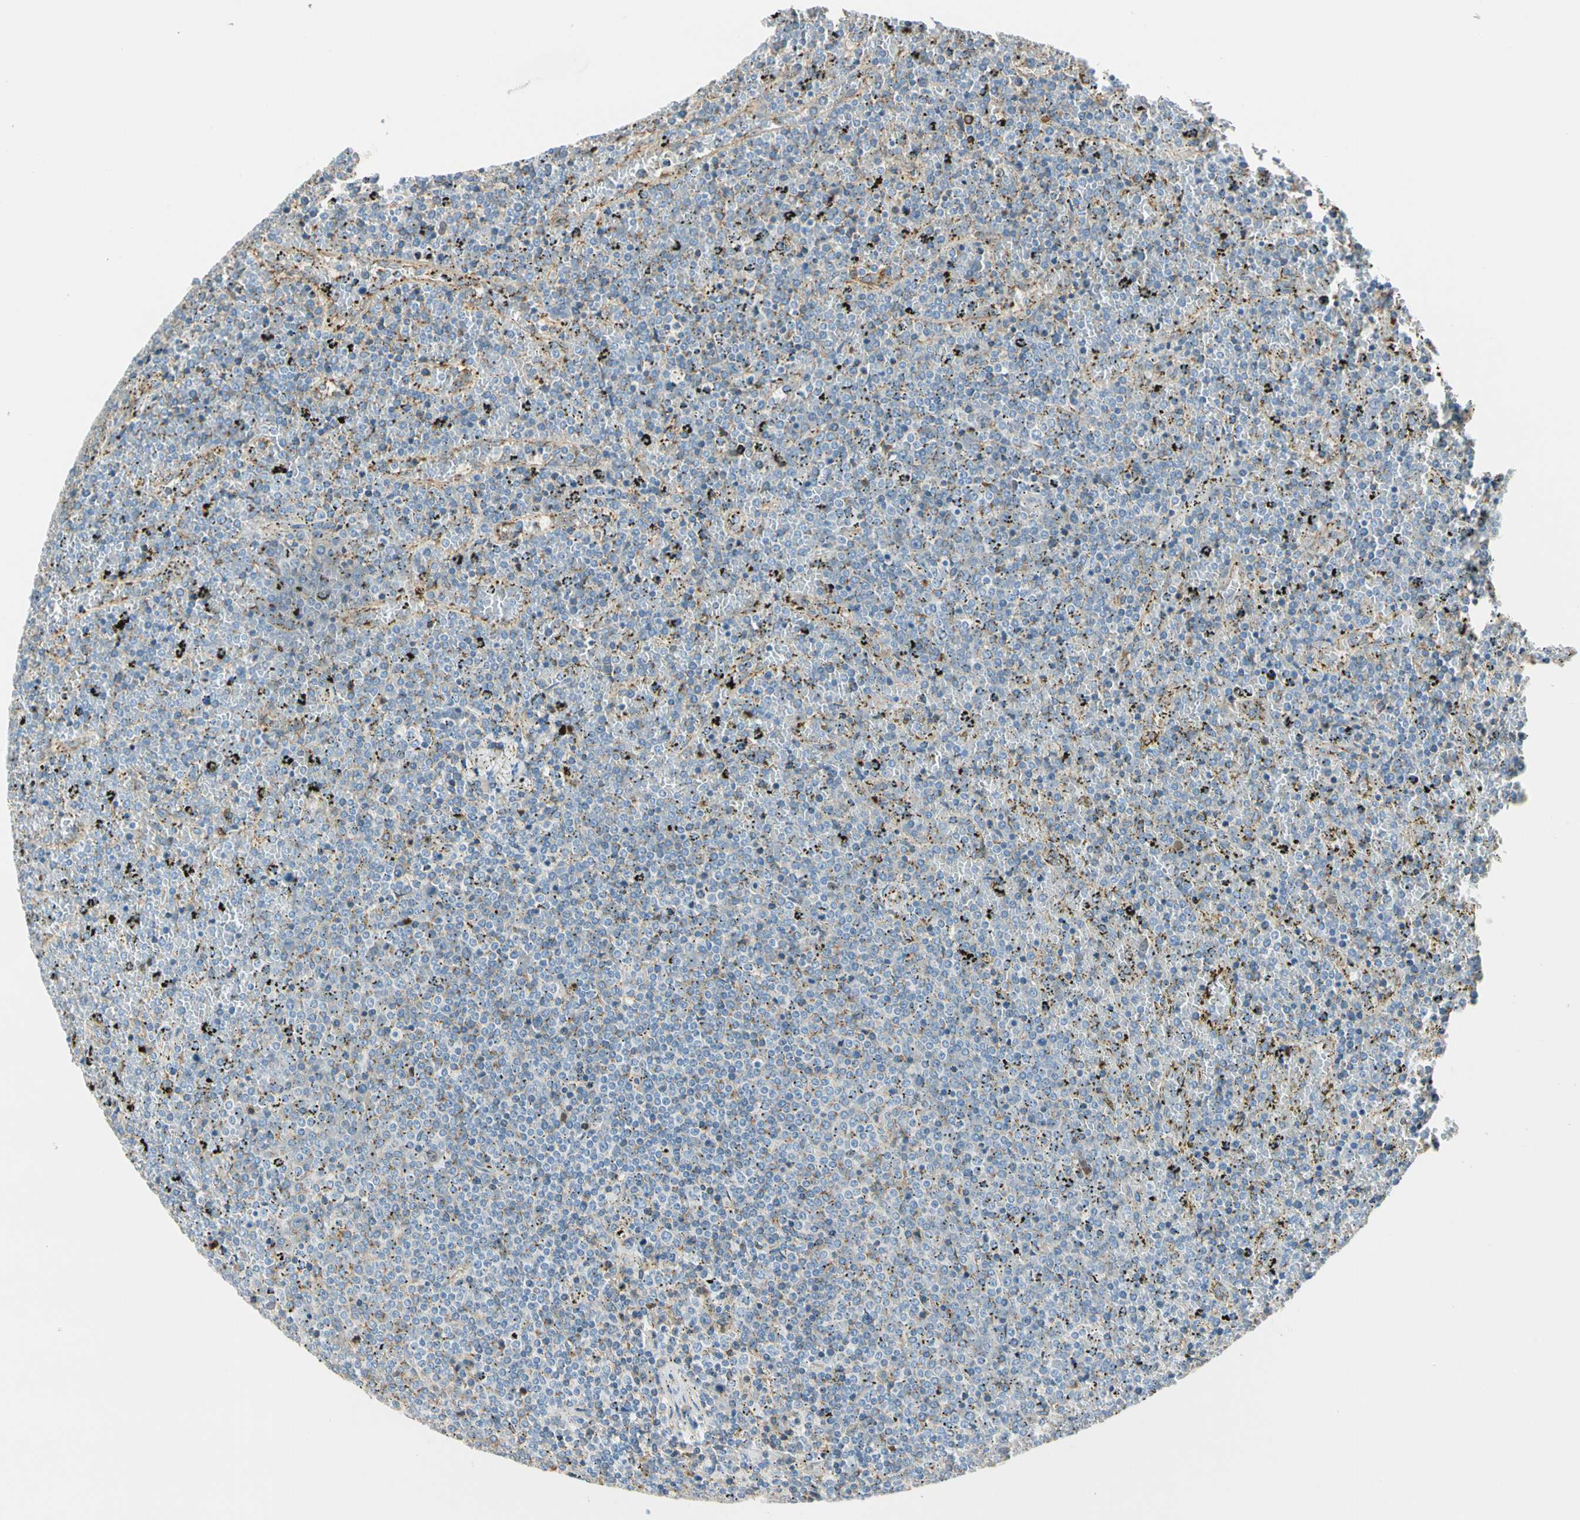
{"staining": {"intensity": "weak", "quantity": "<25%", "location": "cytoplasmic/membranous"}, "tissue": "lymphoma", "cell_type": "Tumor cells", "image_type": "cancer", "snomed": [{"axis": "morphology", "description": "Malignant lymphoma, non-Hodgkin's type, Low grade"}, {"axis": "topography", "description": "Spleen"}], "caption": "High power microscopy image of an immunohistochemistry image of lymphoma, revealing no significant staining in tumor cells.", "gene": "LAMB3", "patient": {"sex": "female", "age": 77}}